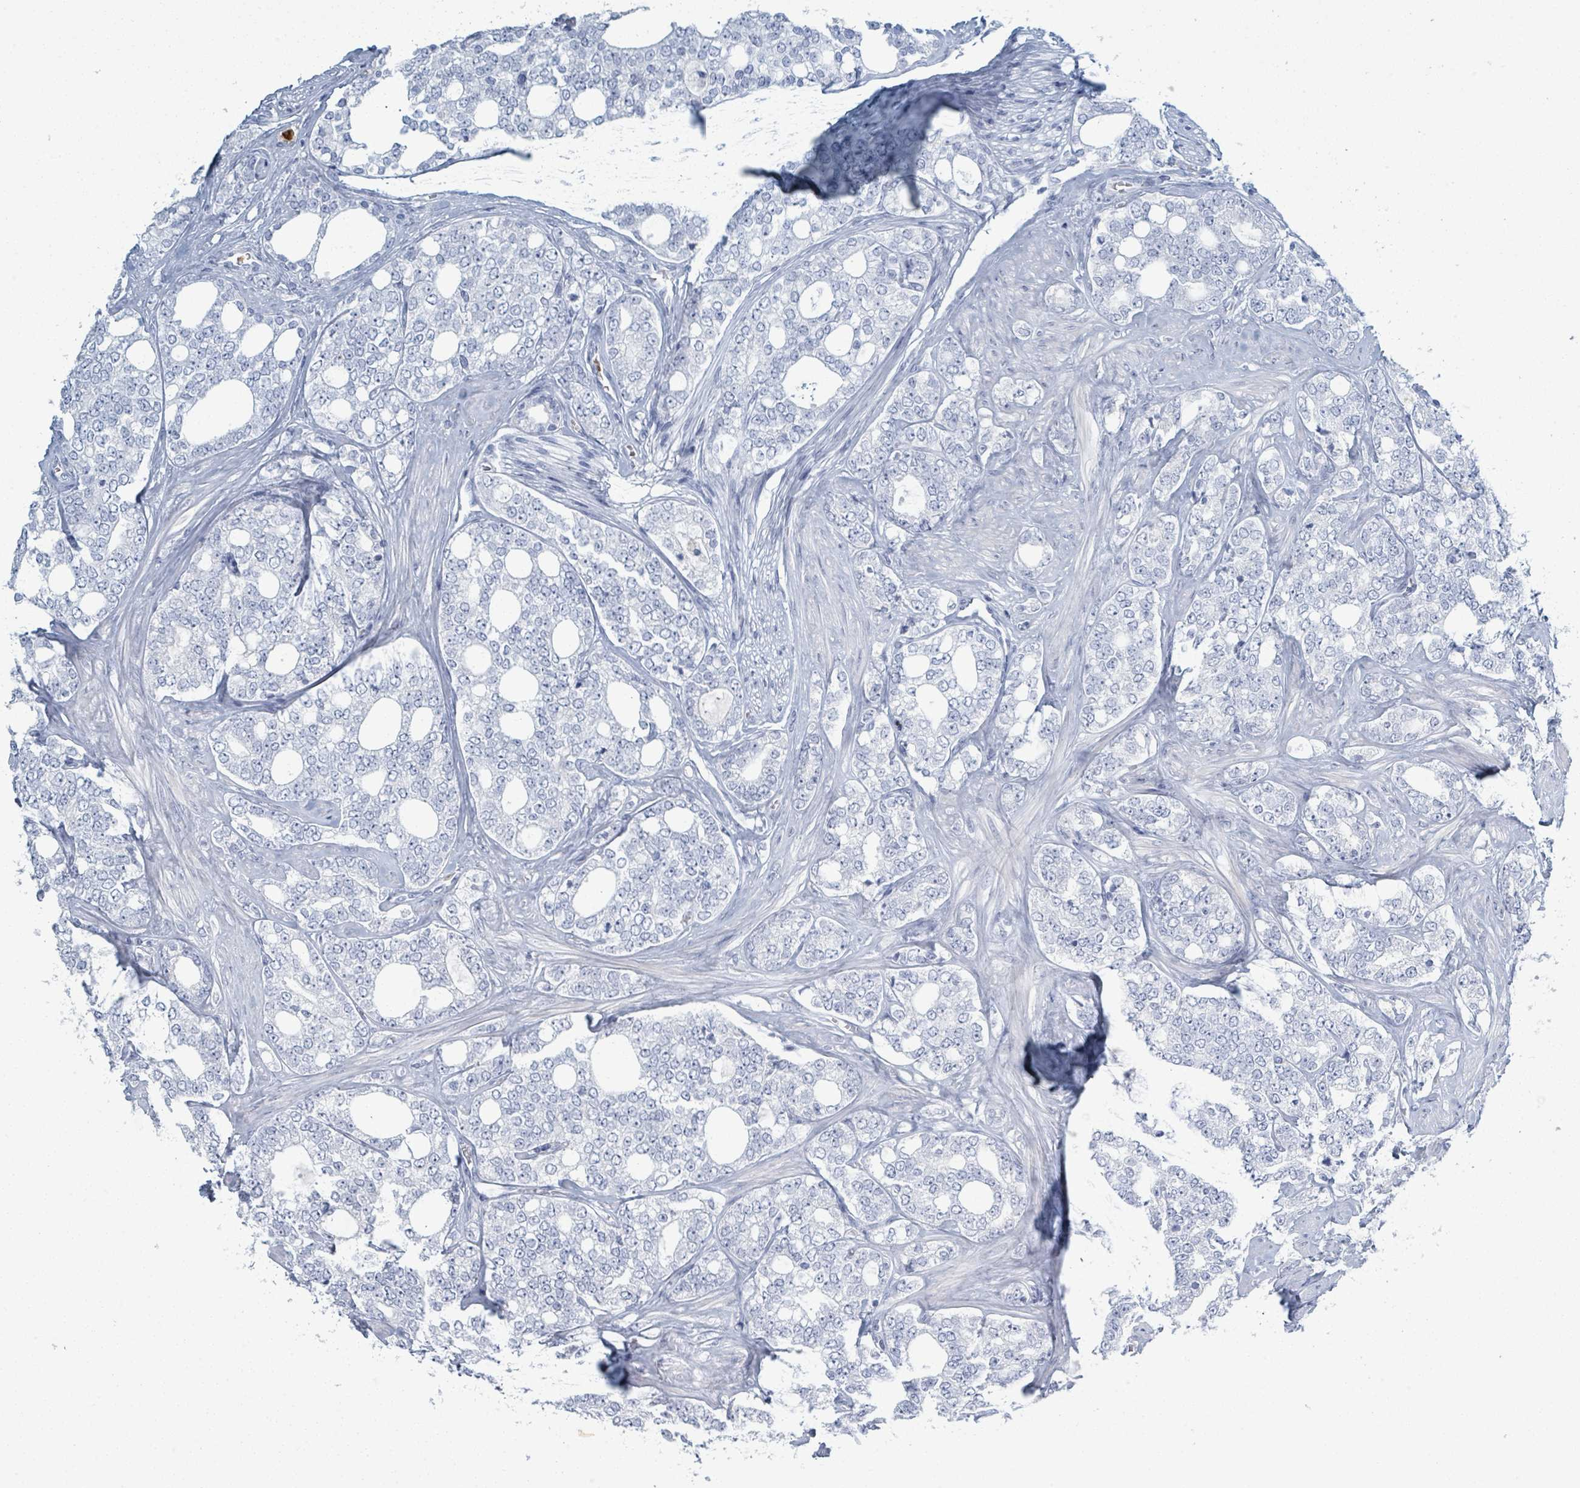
{"staining": {"intensity": "negative", "quantity": "none", "location": "none"}, "tissue": "prostate cancer", "cell_type": "Tumor cells", "image_type": "cancer", "snomed": [{"axis": "morphology", "description": "Adenocarcinoma, High grade"}, {"axis": "topography", "description": "Prostate"}], "caption": "Immunohistochemical staining of human high-grade adenocarcinoma (prostate) exhibits no significant positivity in tumor cells.", "gene": "DEFA4", "patient": {"sex": "male", "age": 64}}